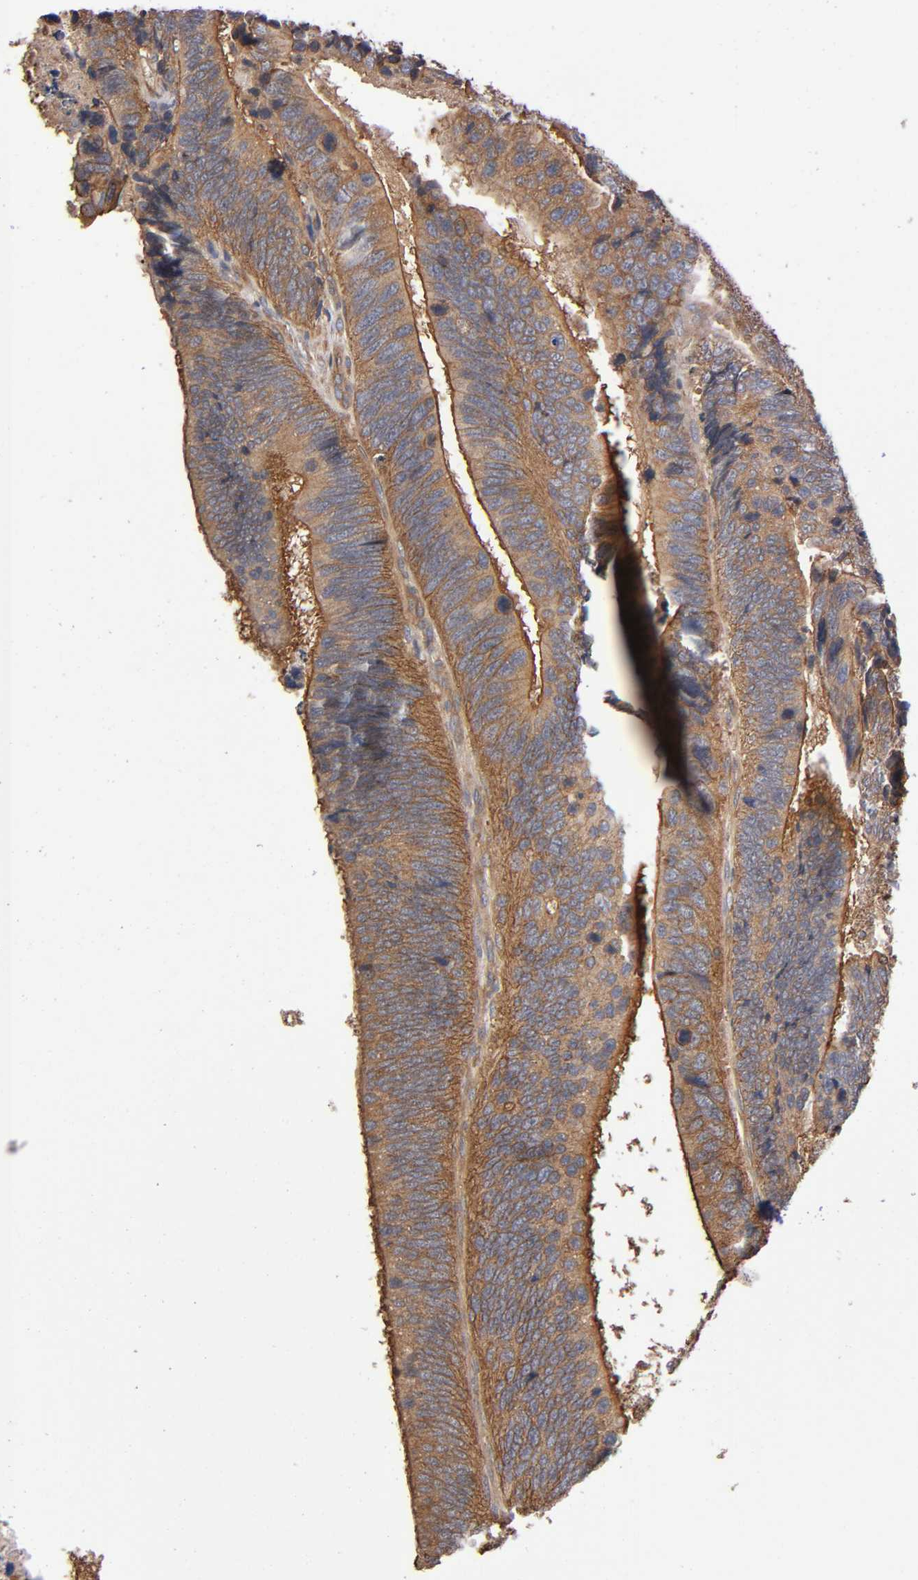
{"staining": {"intensity": "moderate", "quantity": ">75%", "location": "cytoplasmic/membranous"}, "tissue": "colorectal cancer", "cell_type": "Tumor cells", "image_type": "cancer", "snomed": [{"axis": "morphology", "description": "Adenocarcinoma, NOS"}, {"axis": "topography", "description": "Colon"}], "caption": "Immunohistochemical staining of human colorectal cancer exhibits moderate cytoplasmic/membranous protein positivity in about >75% of tumor cells.", "gene": "LAMTOR2", "patient": {"sex": "male", "age": 72}}